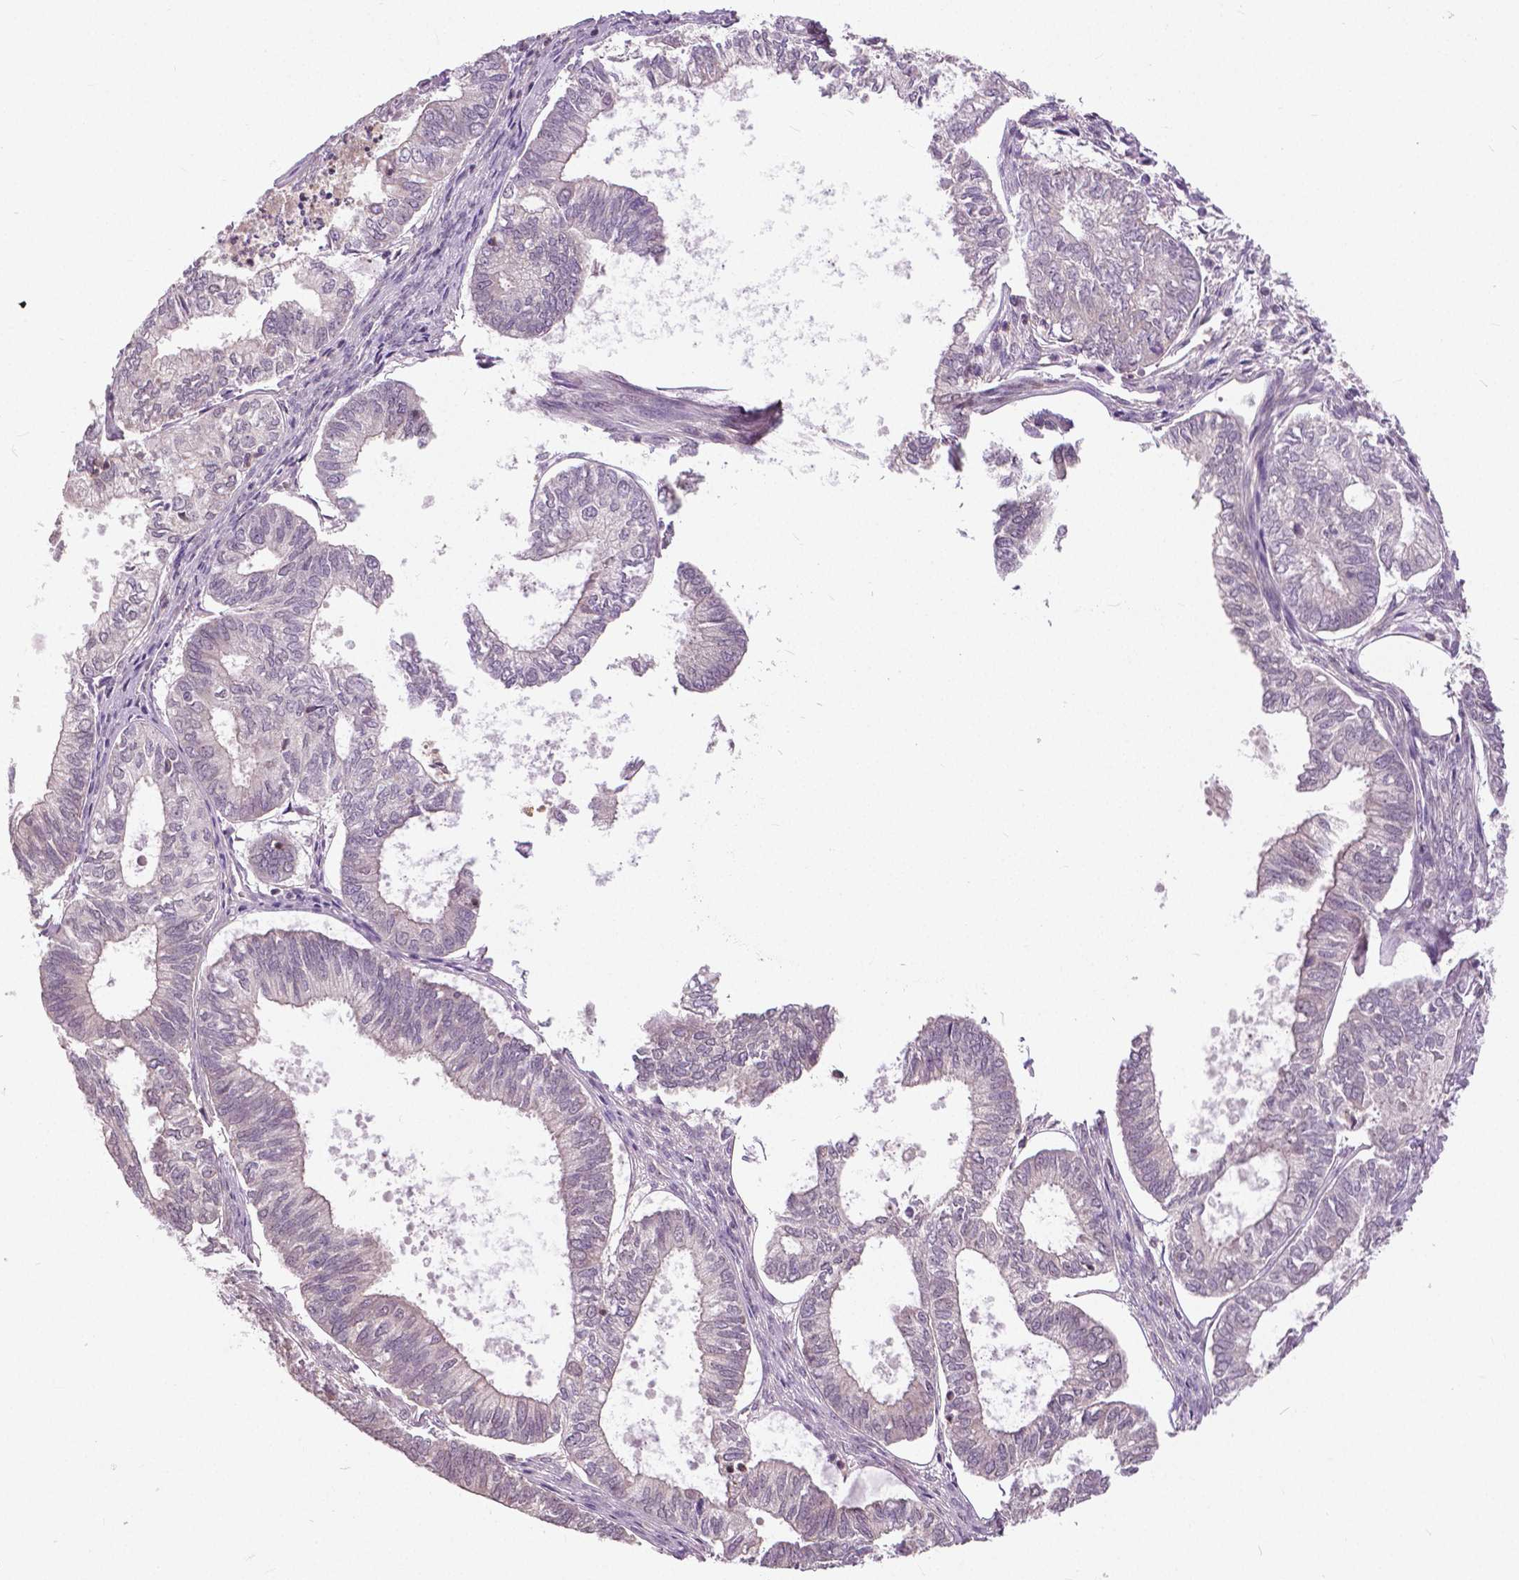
{"staining": {"intensity": "negative", "quantity": "none", "location": "none"}, "tissue": "ovarian cancer", "cell_type": "Tumor cells", "image_type": "cancer", "snomed": [{"axis": "morphology", "description": "Carcinoma, endometroid"}, {"axis": "topography", "description": "Ovary"}], "caption": "An image of human endometroid carcinoma (ovarian) is negative for staining in tumor cells. (DAB immunohistochemistry (IHC) with hematoxylin counter stain).", "gene": "ANXA13", "patient": {"sex": "female", "age": 64}}